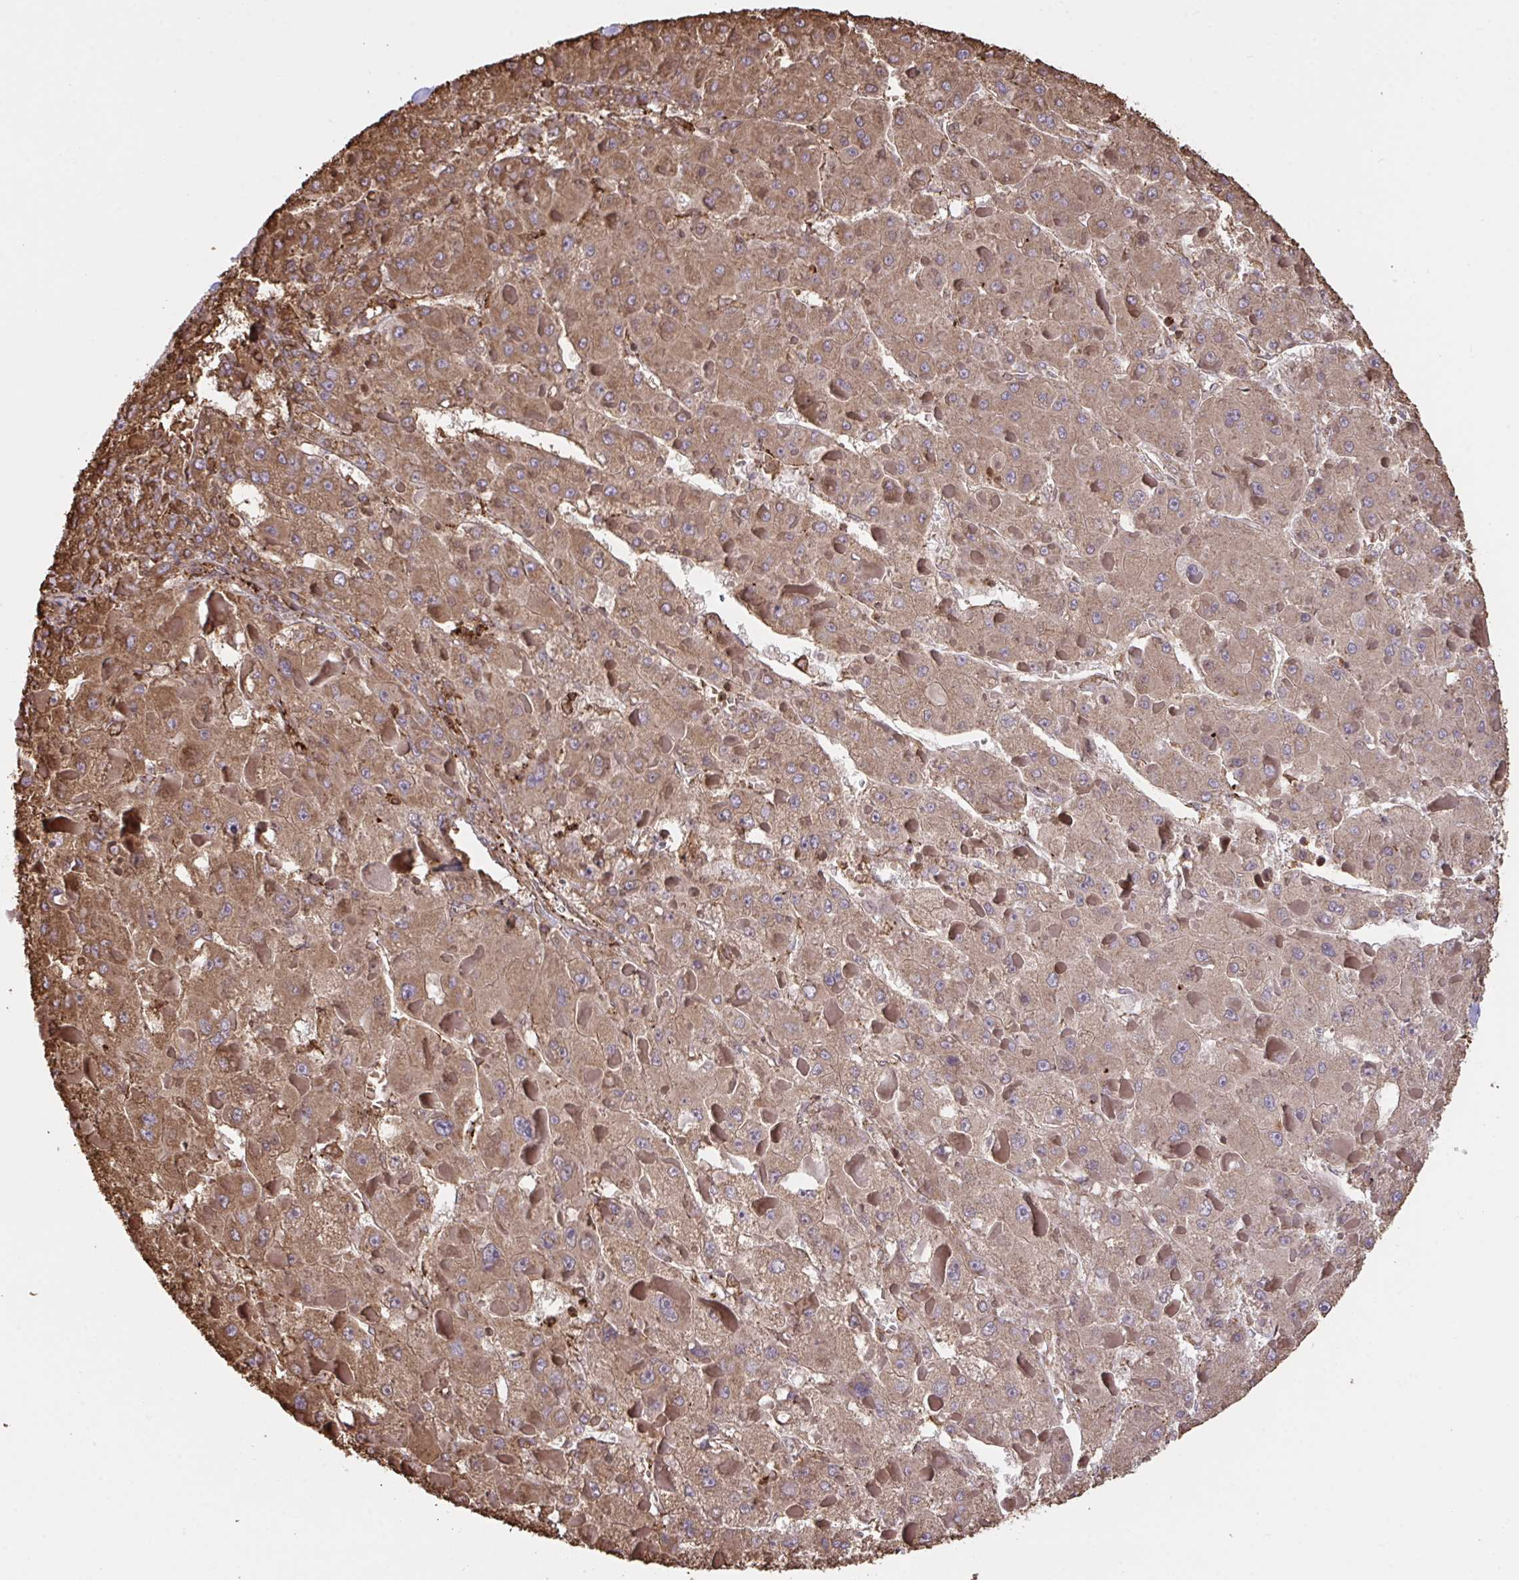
{"staining": {"intensity": "moderate", "quantity": ">75%", "location": "cytoplasmic/membranous"}, "tissue": "liver cancer", "cell_type": "Tumor cells", "image_type": "cancer", "snomed": [{"axis": "morphology", "description": "Carcinoma, Hepatocellular, NOS"}, {"axis": "topography", "description": "Liver"}], "caption": "Moderate cytoplasmic/membranous staining for a protein is identified in about >75% of tumor cells of hepatocellular carcinoma (liver) using immunohistochemistry (IHC).", "gene": "PPIH", "patient": {"sex": "female", "age": 73}}